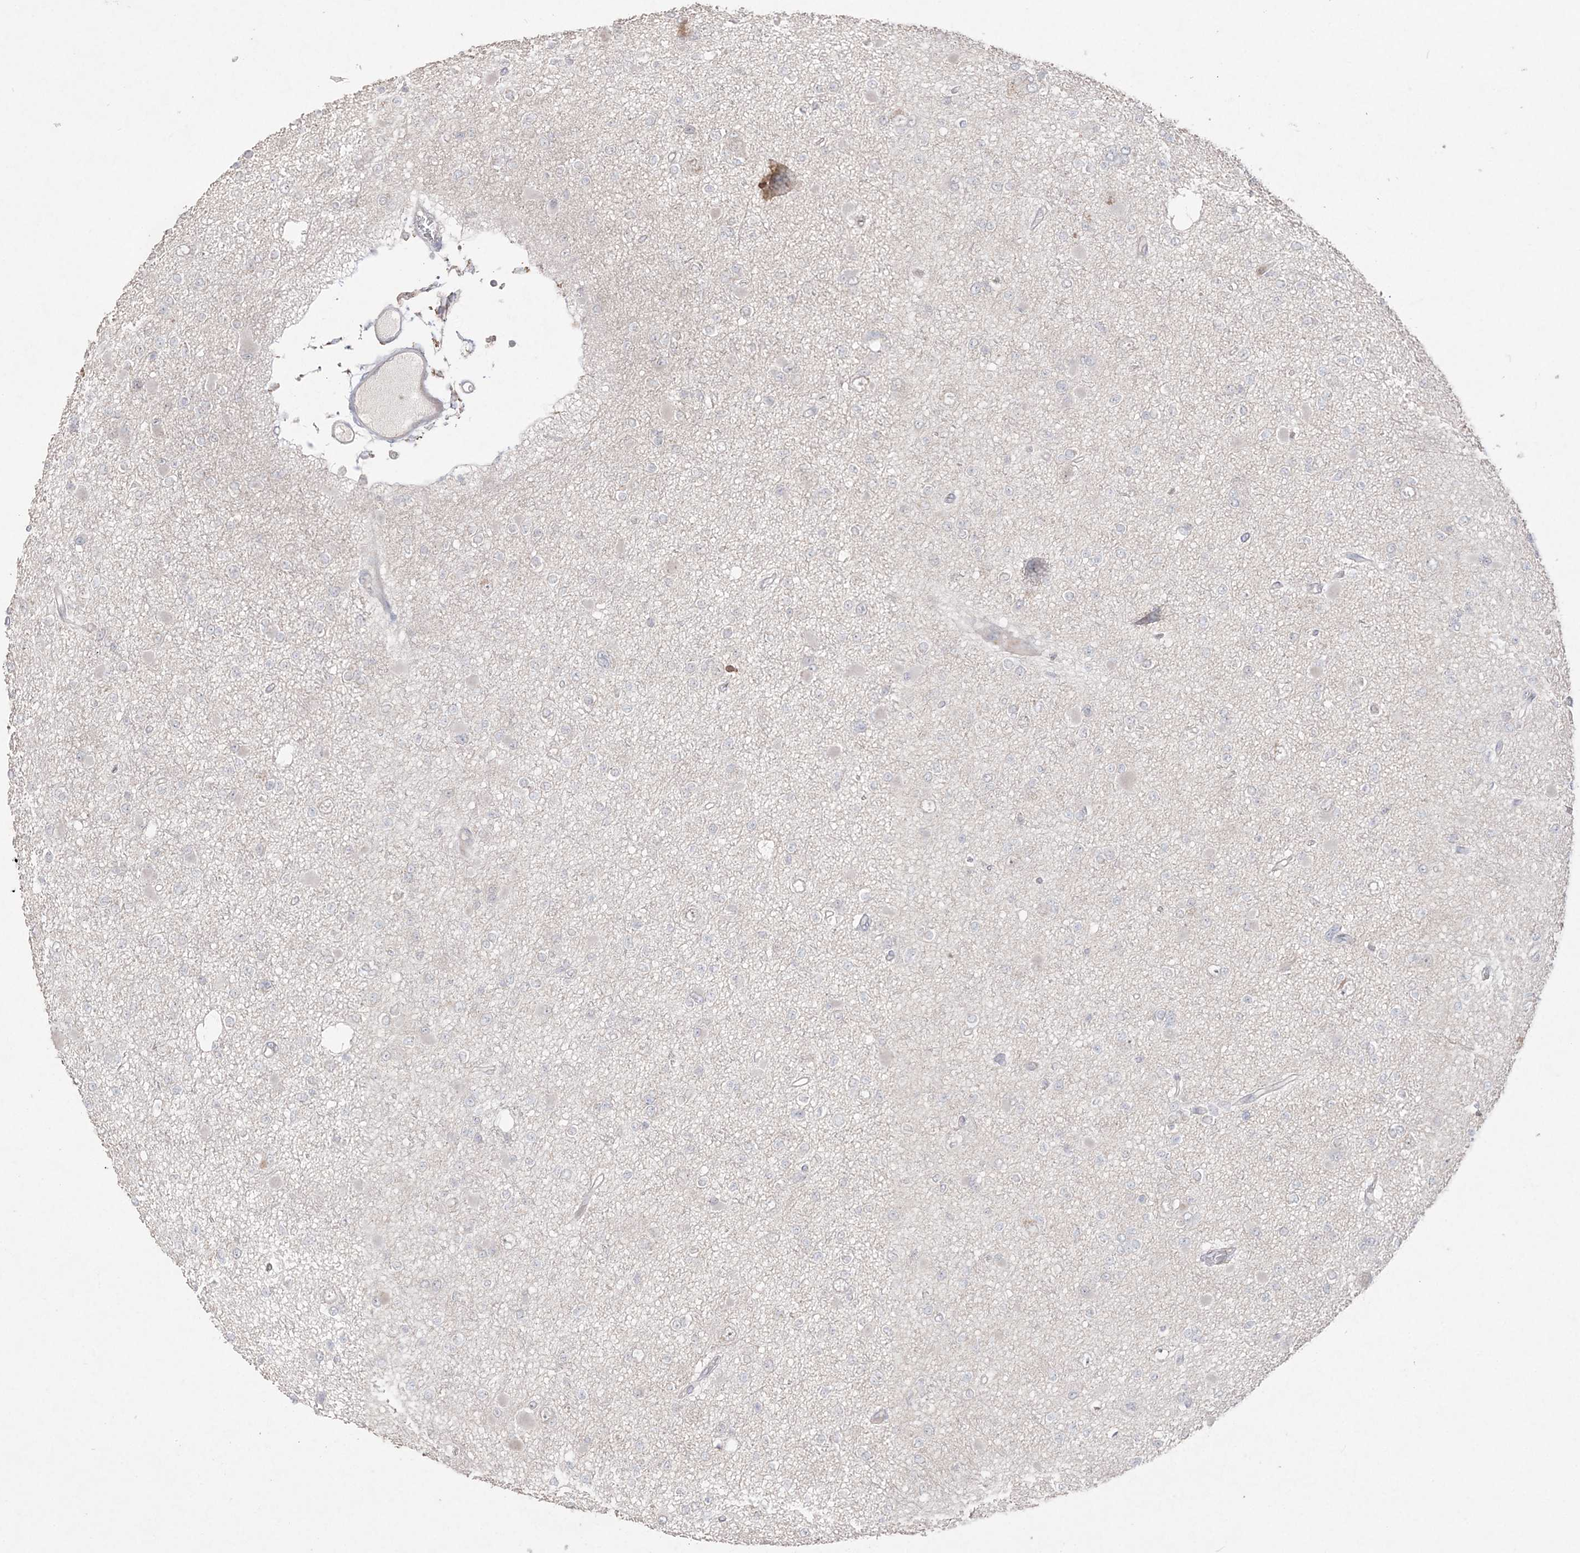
{"staining": {"intensity": "negative", "quantity": "none", "location": "none"}, "tissue": "glioma", "cell_type": "Tumor cells", "image_type": "cancer", "snomed": [{"axis": "morphology", "description": "Glioma, malignant, Low grade"}, {"axis": "topography", "description": "Brain"}], "caption": "This is an IHC image of human malignant glioma (low-grade). There is no positivity in tumor cells.", "gene": "SH3BP4", "patient": {"sex": "female", "age": 22}}